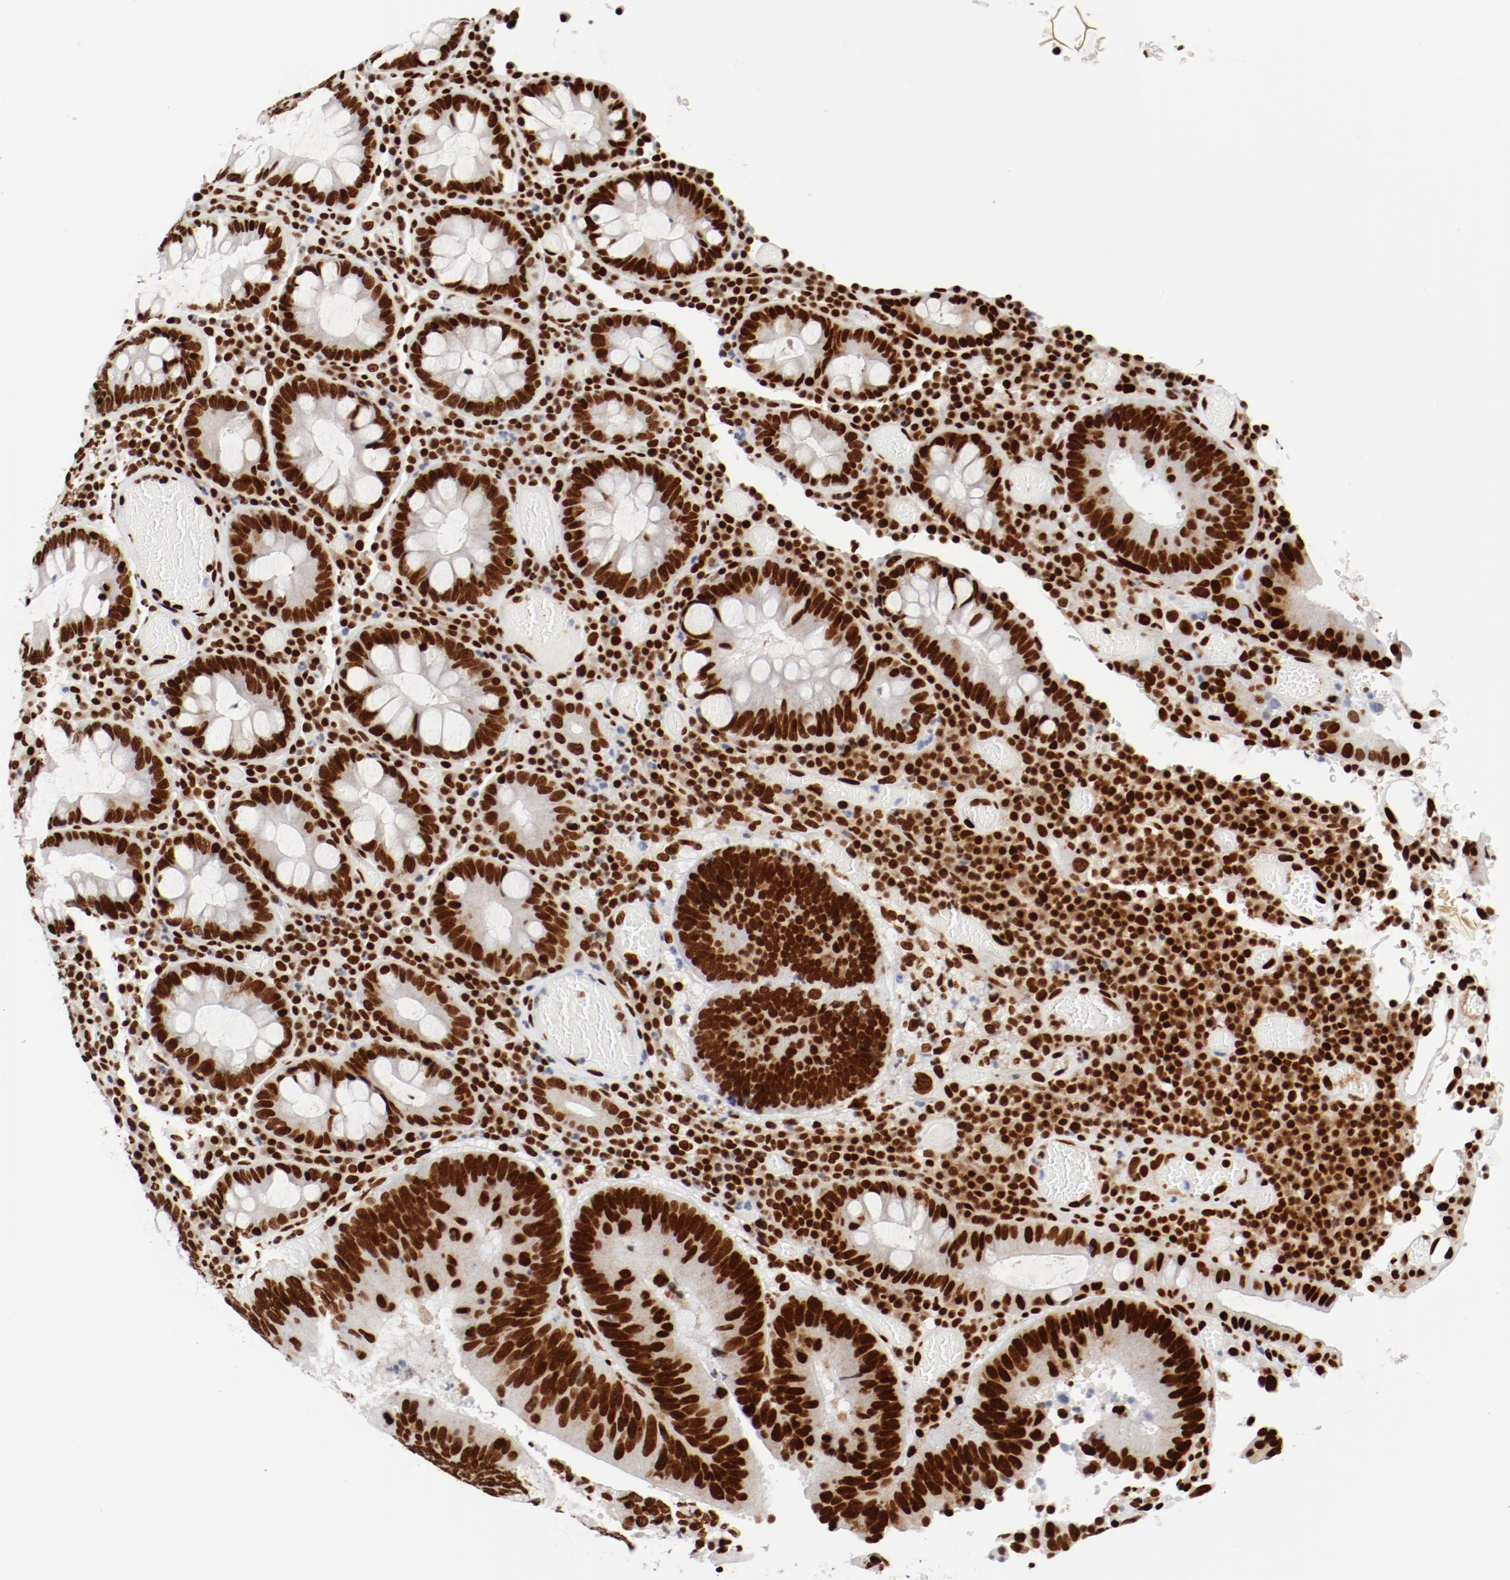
{"staining": {"intensity": "strong", "quantity": ">75%", "location": "nuclear"}, "tissue": "colorectal cancer", "cell_type": "Tumor cells", "image_type": "cancer", "snomed": [{"axis": "morphology", "description": "Normal tissue, NOS"}, {"axis": "morphology", "description": "Adenocarcinoma, NOS"}, {"axis": "topography", "description": "Colon"}], "caption": "Immunohistochemistry image of human colorectal adenocarcinoma stained for a protein (brown), which shows high levels of strong nuclear positivity in approximately >75% of tumor cells.", "gene": "CTBP1", "patient": {"sex": "female", "age": 78}}